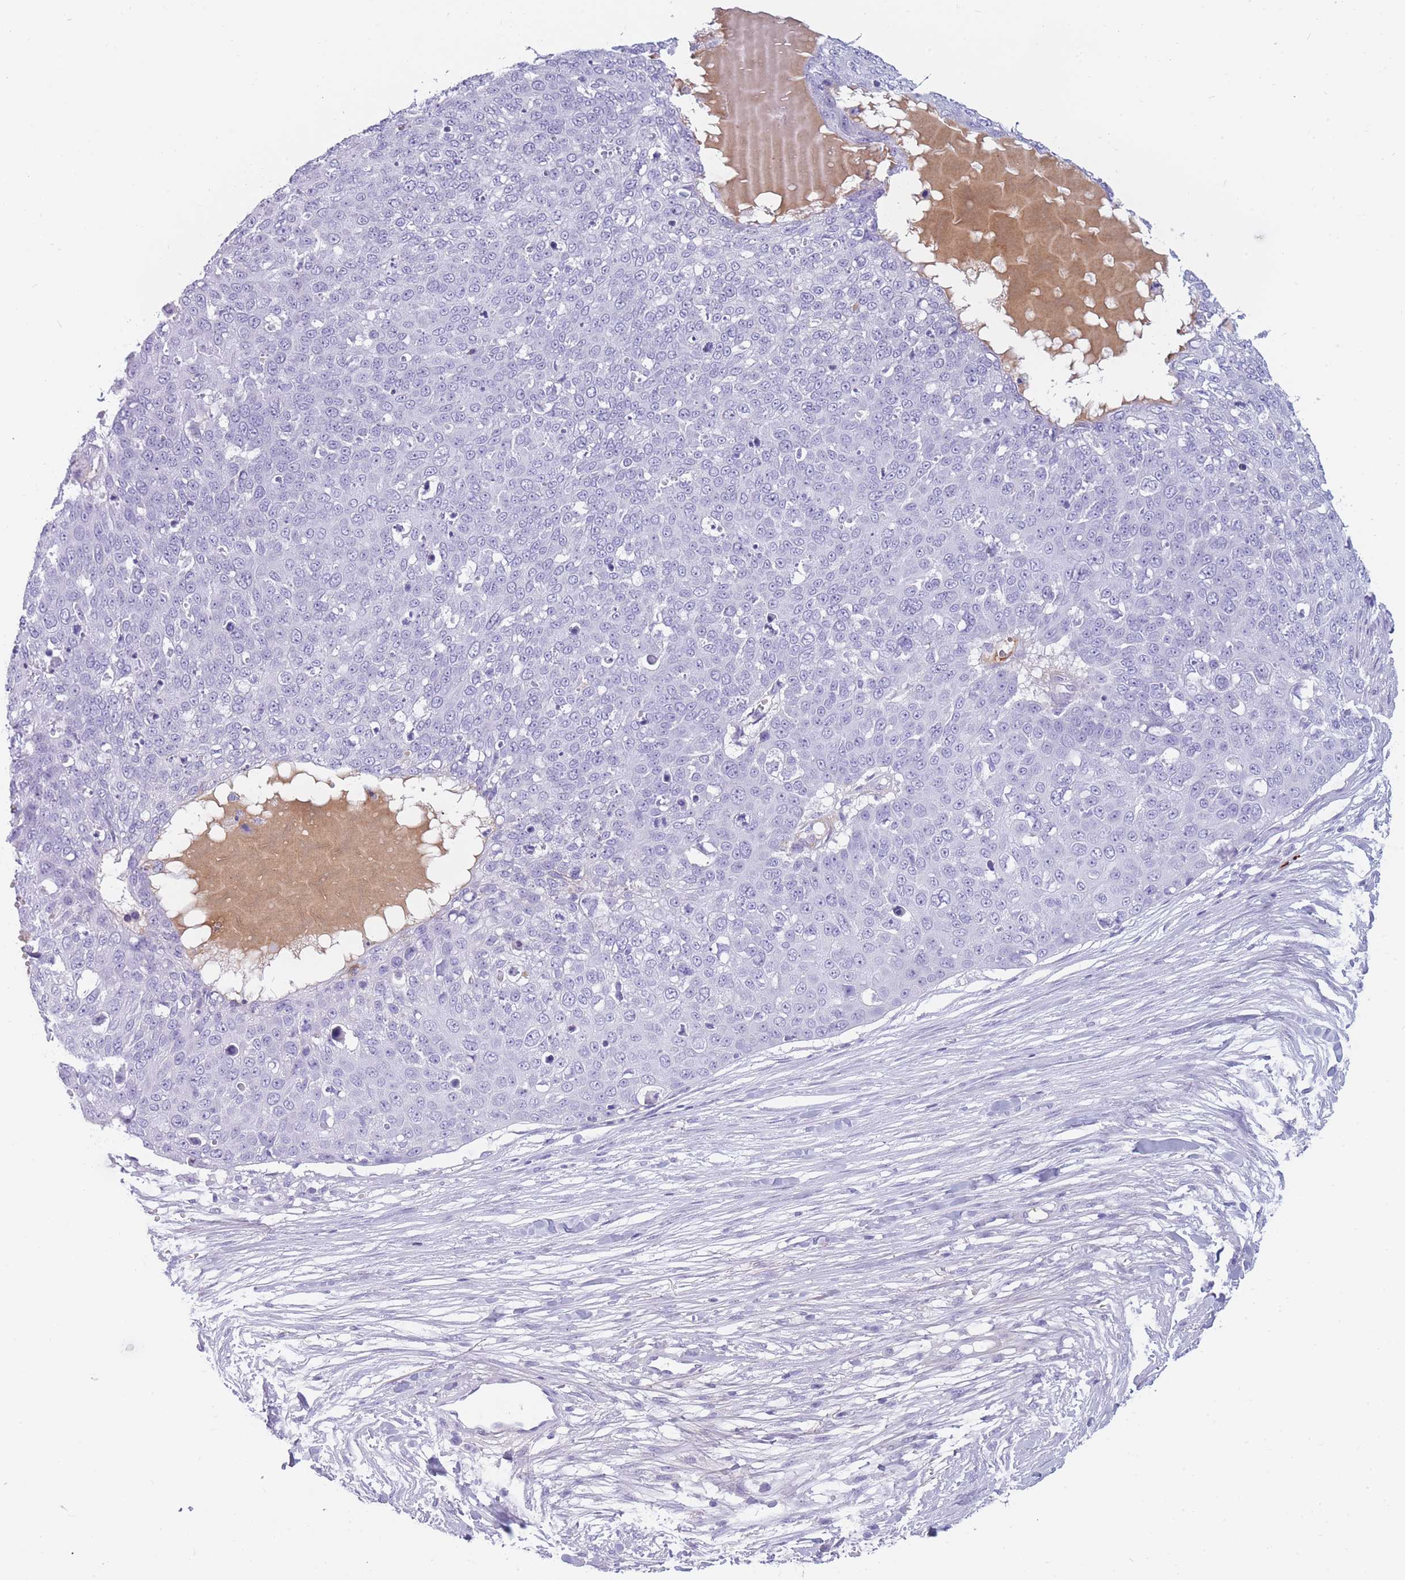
{"staining": {"intensity": "negative", "quantity": "none", "location": "none"}, "tissue": "skin cancer", "cell_type": "Tumor cells", "image_type": "cancer", "snomed": [{"axis": "morphology", "description": "Squamous cell carcinoma, NOS"}, {"axis": "topography", "description": "Skin"}], "caption": "The histopathology image demonstrates no staining of tumor cells in skin cancer.", "gene": "TNFSF11", "patient": {"sex": "male", "age": 71}}